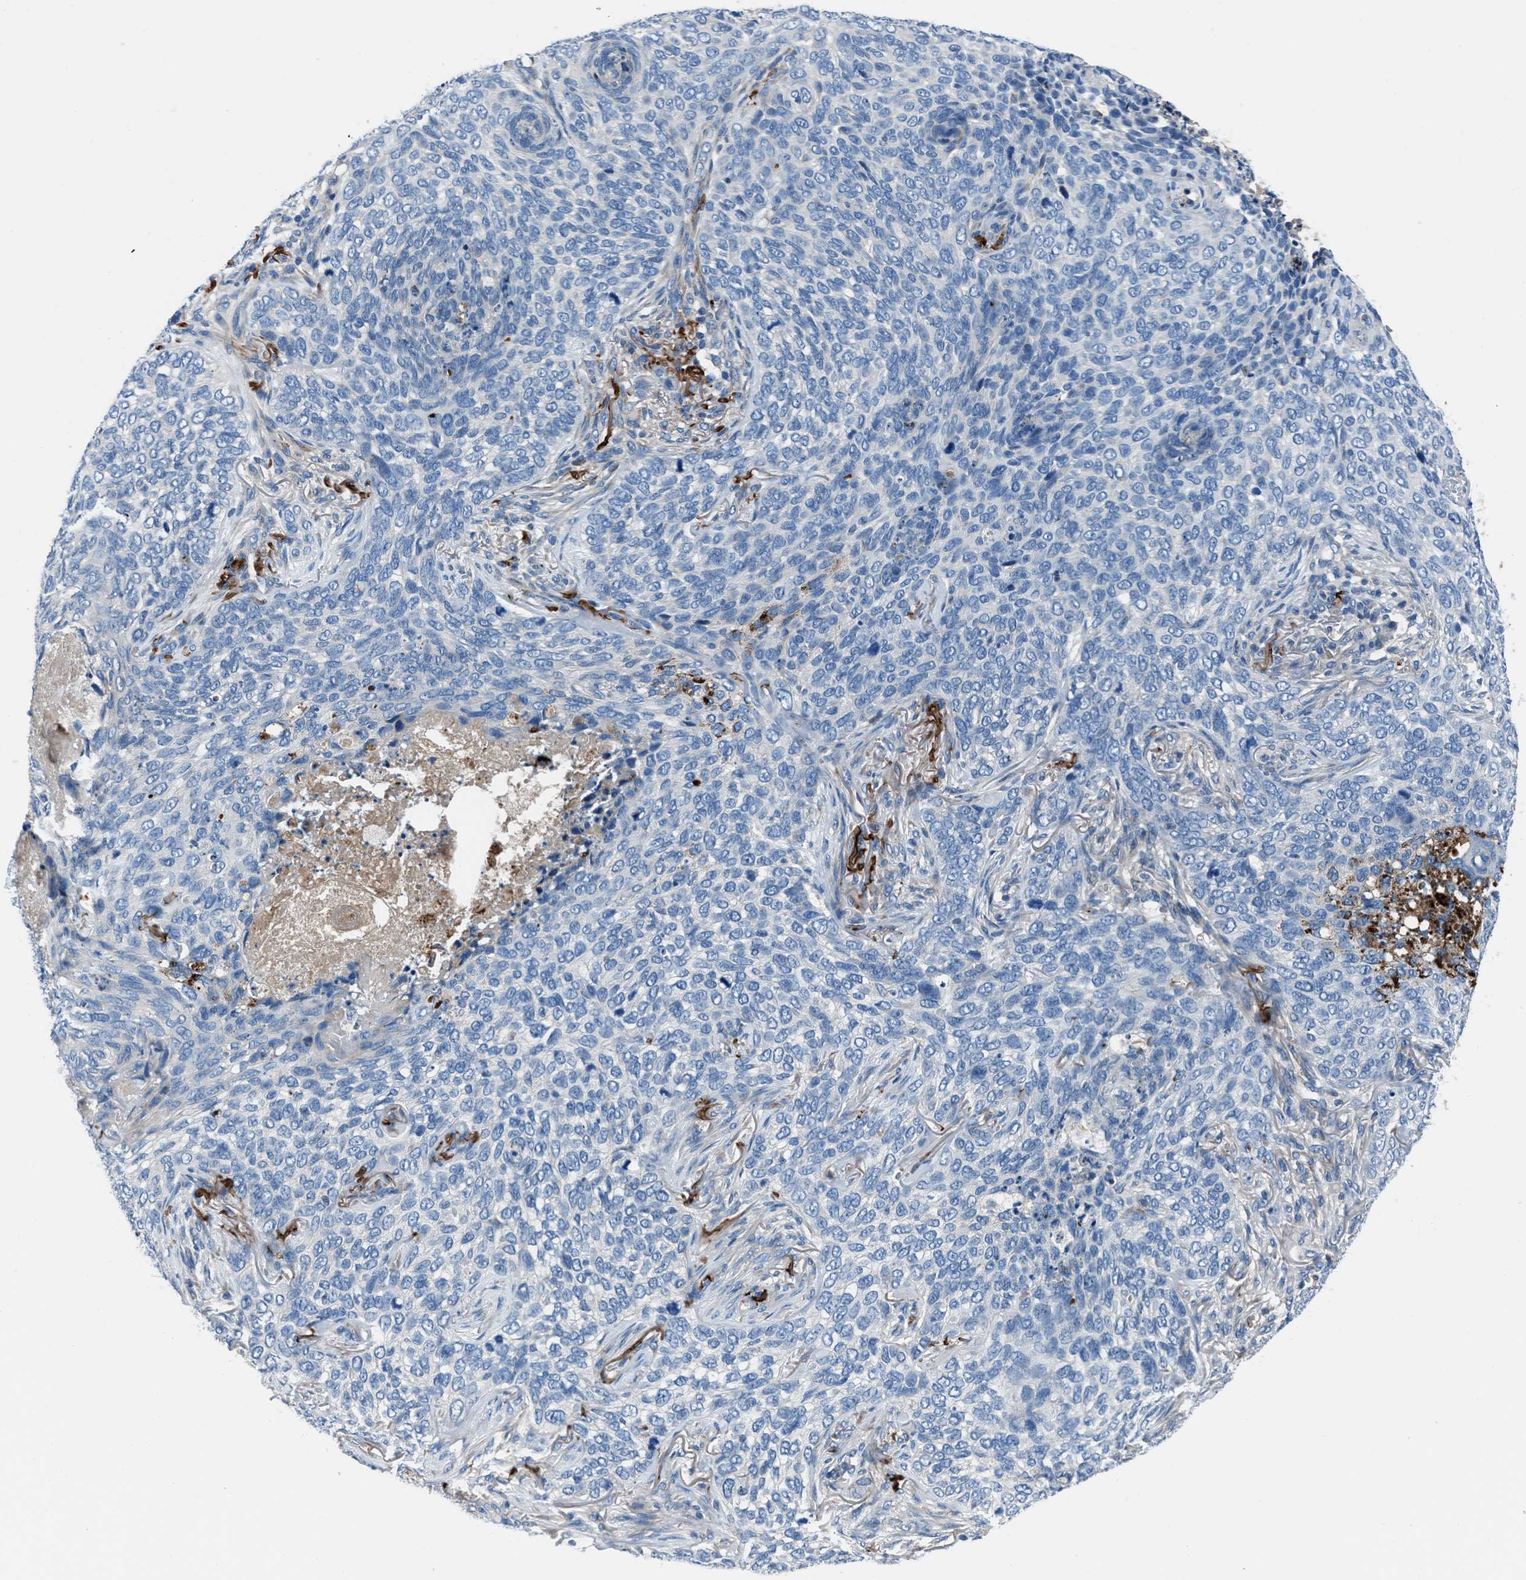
{"staining": {"intensity": "negative", "quantity": "none", "location": "none"}, "tissue": "skin cancer", "cell_type": "Tumor cells", "image_type": "cancer", "snomed": [{"axis": "morphology", "description": "Basal cell carcinoma"}, {"axis": "topography", "description": "Skin"}], "caption": "Immunohistochemistry (IHC) photomicrograph of neoplastic tissue: human skin basal cell carcinoma stained with DAB (3,3'-diaminobenzidine) displays no significant protein staining in tumor cells.", "gene": "SLC38A6", "patient": {"sex": "female", "age": 64}}